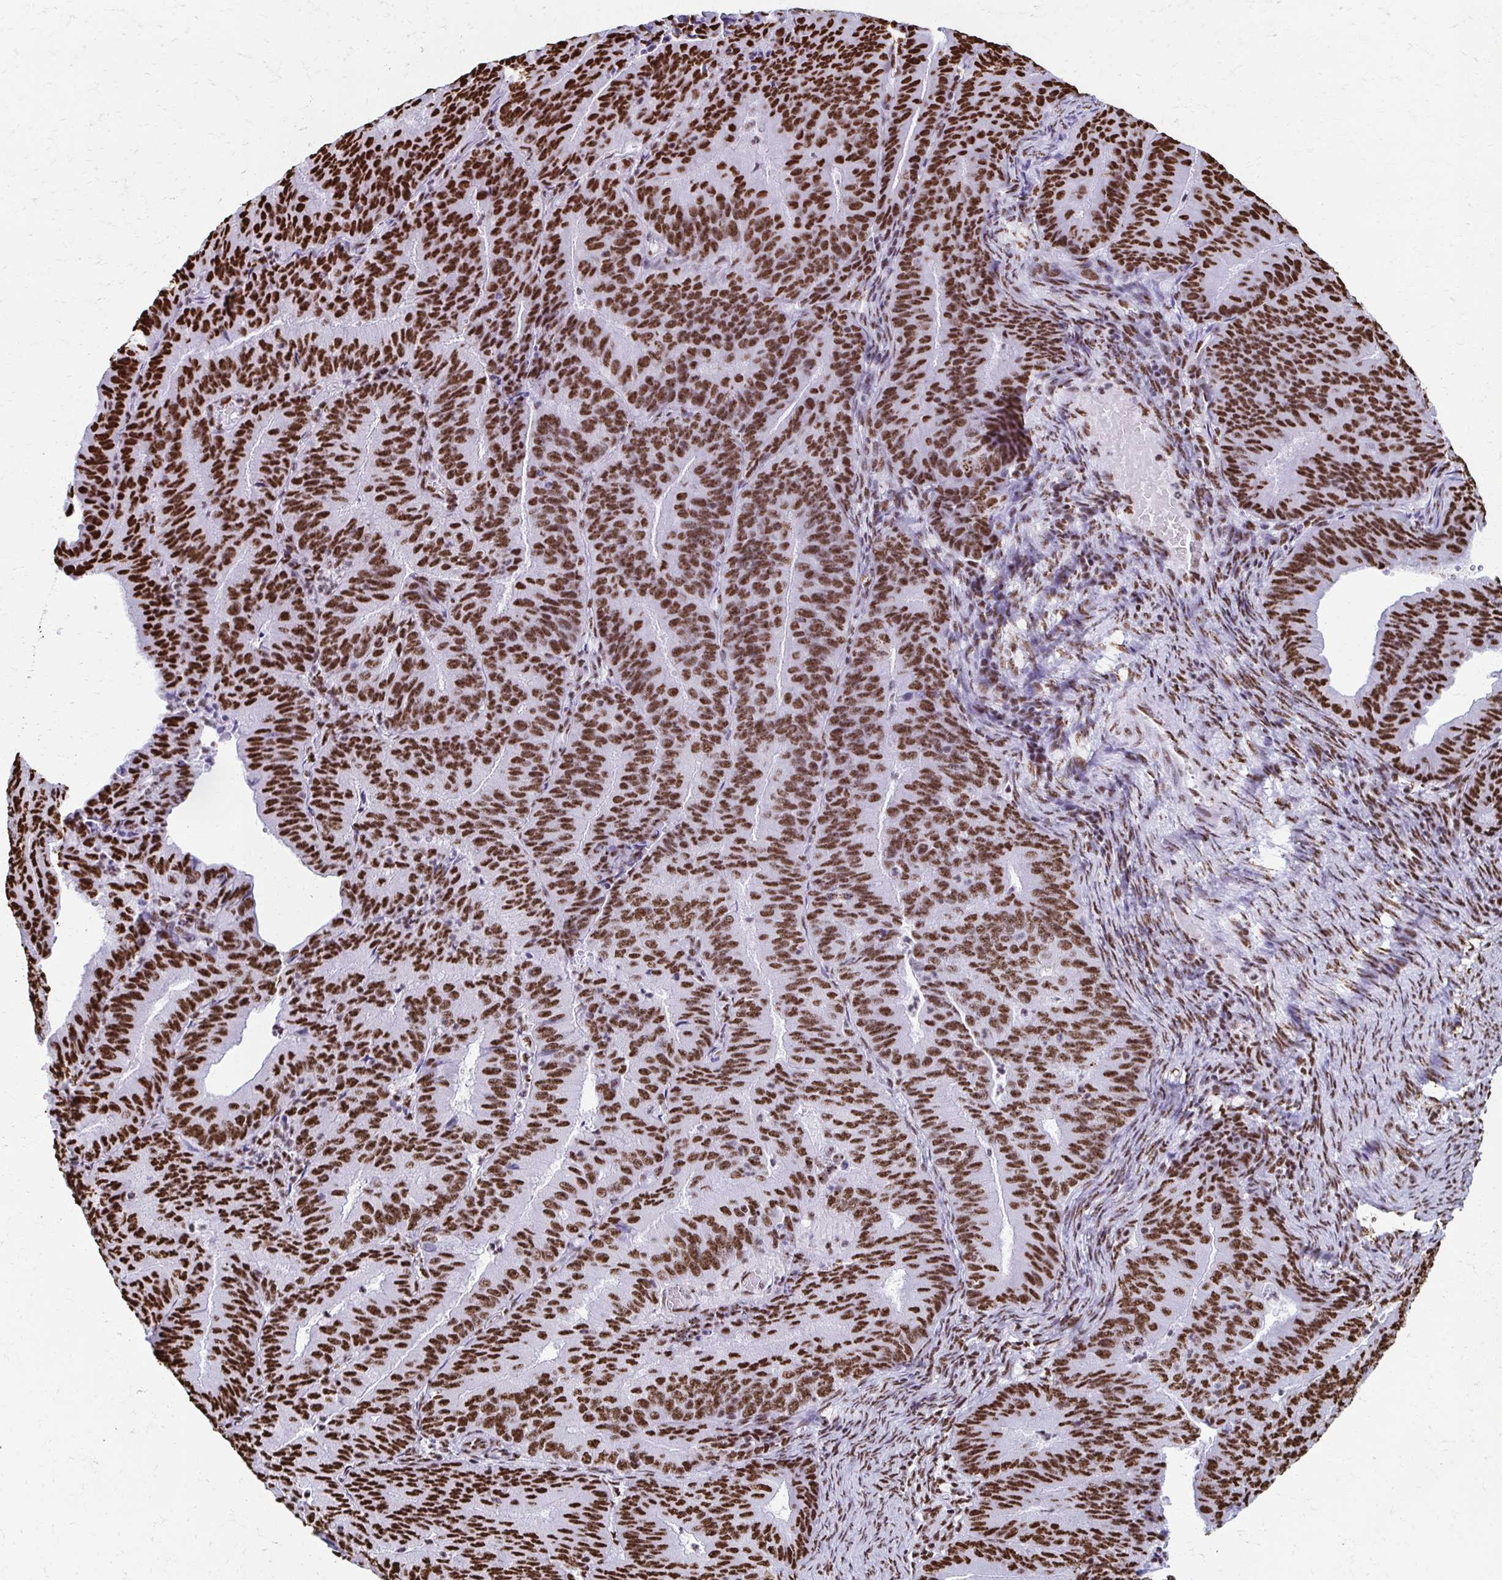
{"staining": {"intensity": "strong", "quantity": ">75%", "location": "nuclear"}, "tissue": "endometrial cancer", "cell_type": "Tumor cells", "image_type": "cancer", "snomed": [{"axis": "morphology", "description": "Adenocarcinoma, NOS"}, {"axis": "topography", "description": "Endometrium"}], "caption": "Protein staining displays strong nuclear expression in about >75% of tumor cells in endometrial adenocarcinoma.", "gene": "NONO", "patient": {"sex": "female", "age": 57}}